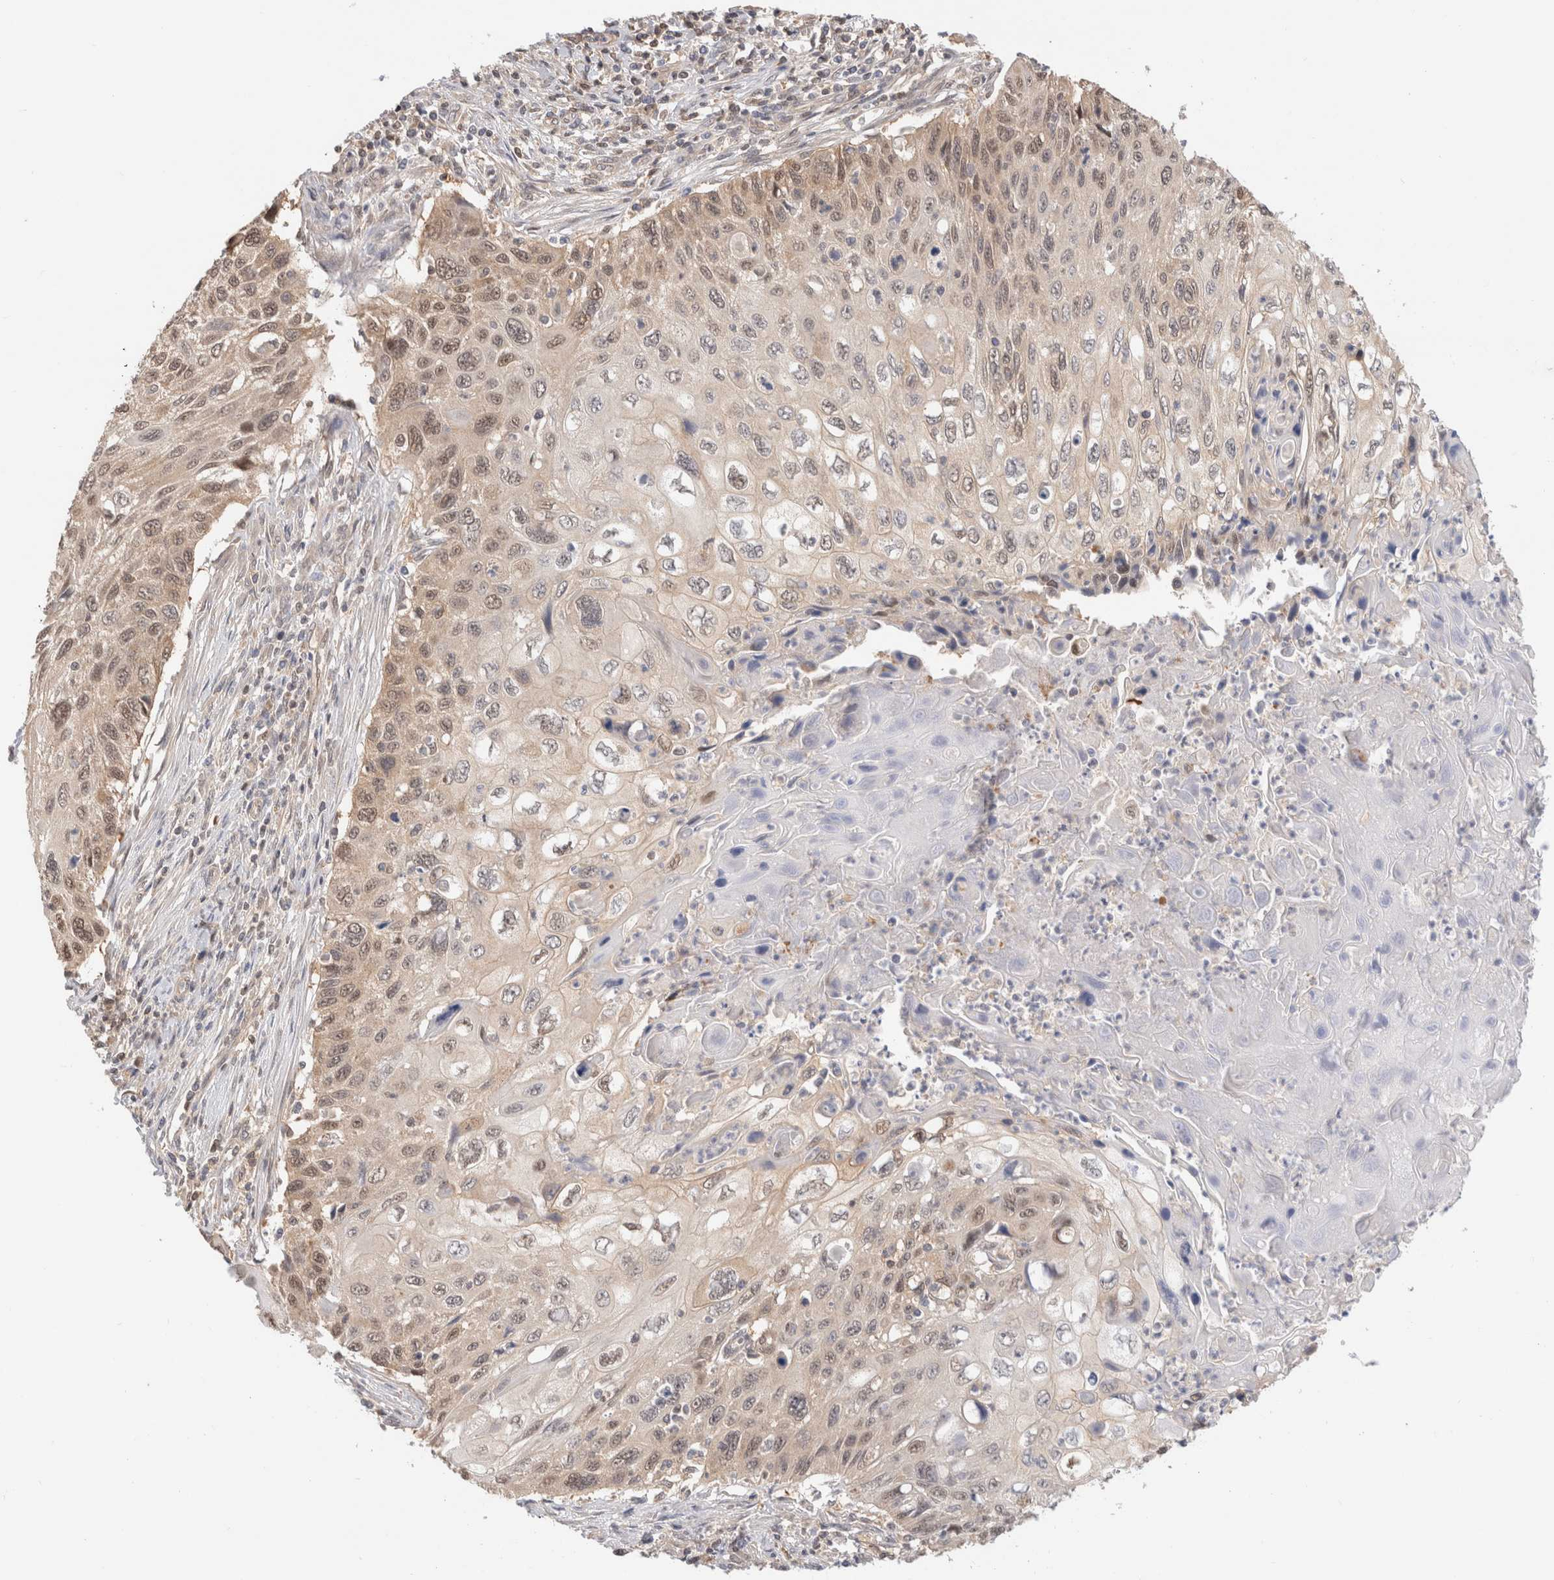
{"staining": {"intensity": "moderate", "quantity": "25%-75%", "location": "cytoplasmic/membranous,nuclear"}, "tissue": "cervical cancer", "cell_type": "Tumor cells", "image_type": "cancer", "snomed": [{"axis": "morphology", "description": "Squamous cell carcinoma, NOS"}, {"axis": "topography", "description": "Cervix"}], "caption": "Moderate cytoplasmic/membranous and nuclear positivity is identified in about 25%-75% of tumor cells in squamous cell carcinoma (cervical). Using DAB (brown) and hematoxylin (blue) stains, captured at high magnification using brightfield microscopy.", "gene": "C17orf97", "patient": {"sex": "female", "age": 70}}